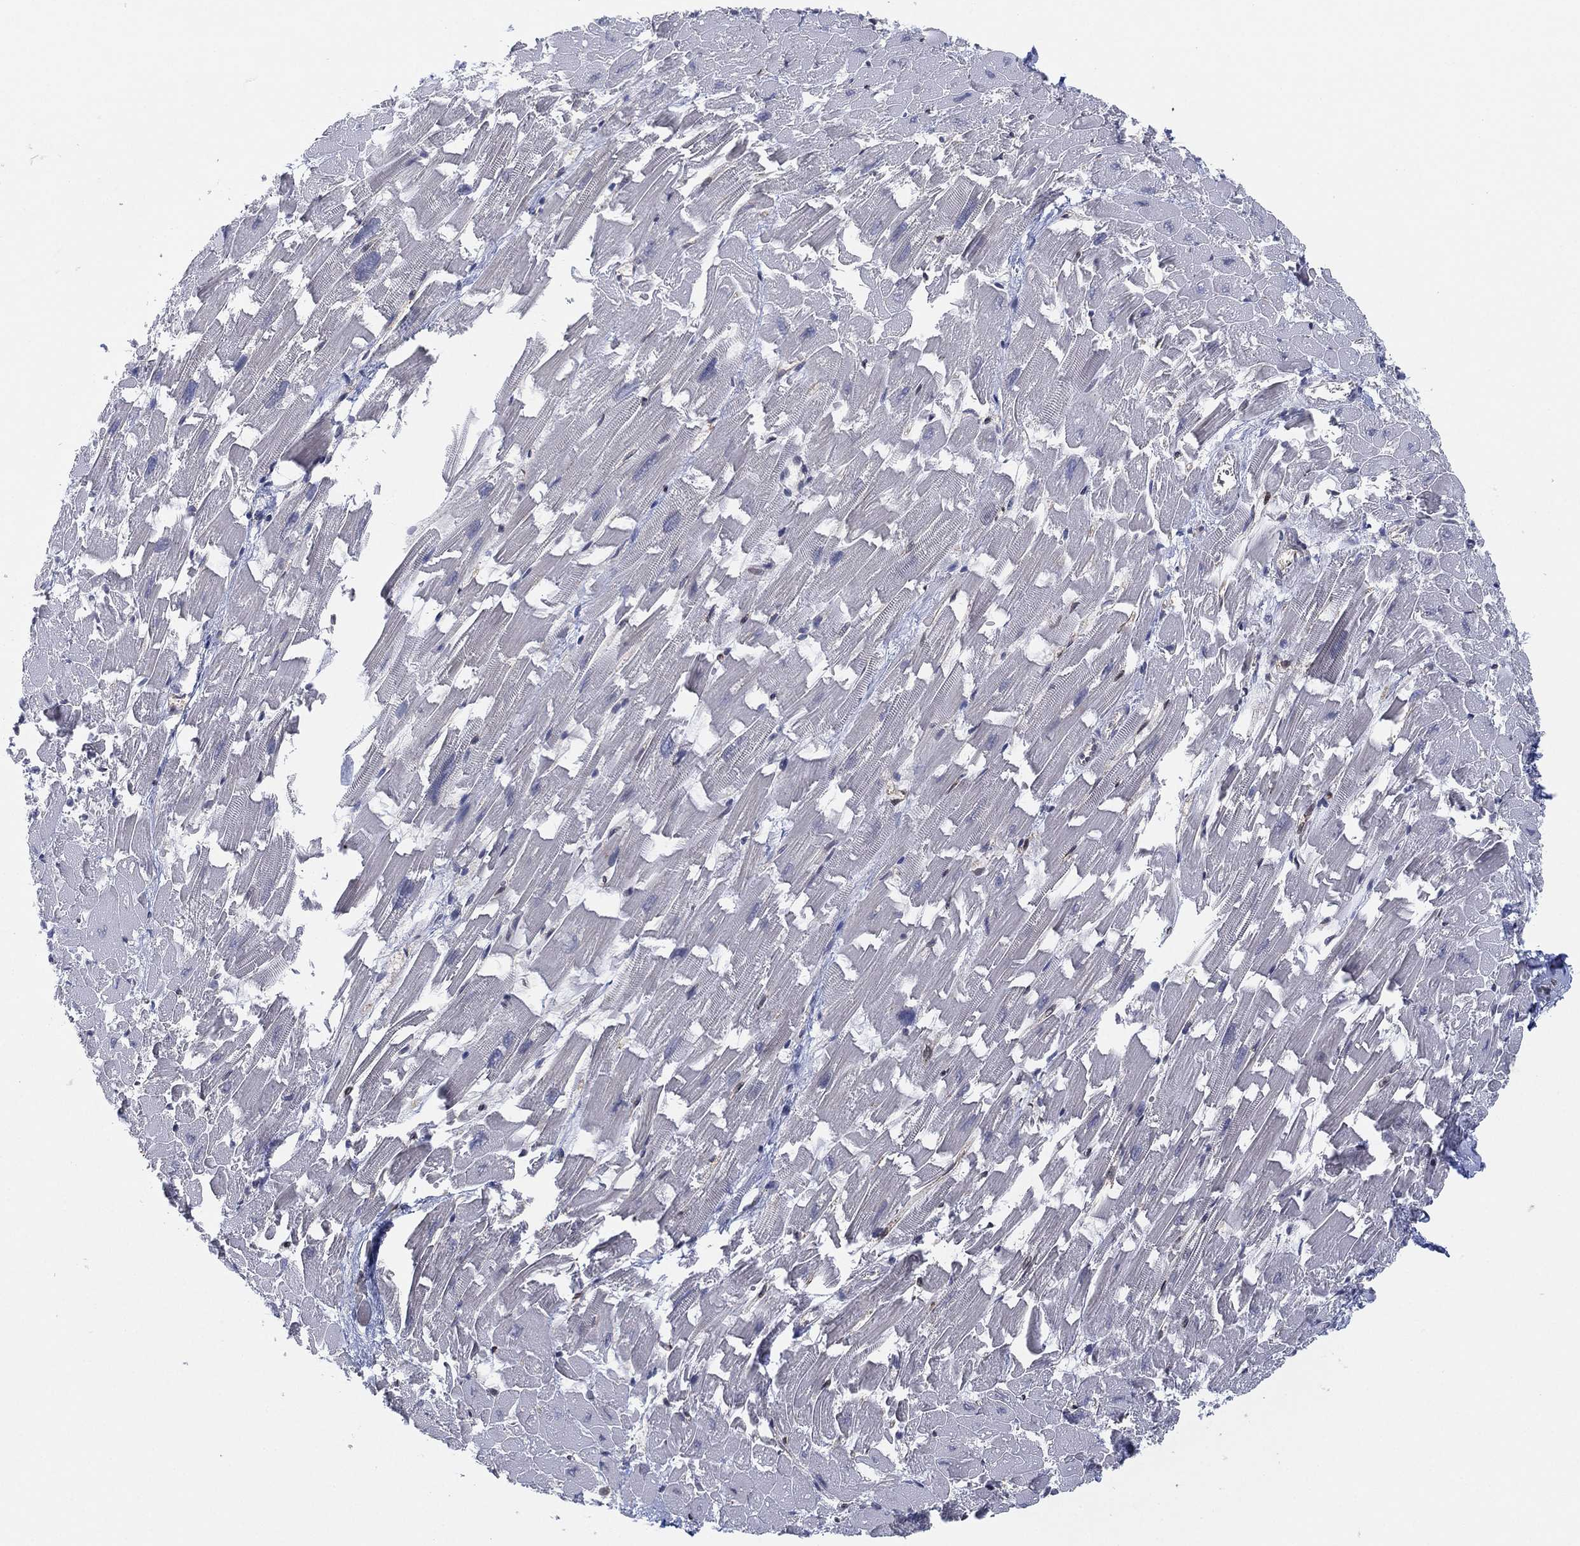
{"staining": {"intensity": "negative", "quantity": "none", "location": "none"}, "tissue": "heart muscle", "cell_type": "Cardiomyocytes", "image_type": "normal", "snomed": [{"axis": "morphology", "description": "Normal tissue, NOS"}, {"axis": "topography", "description": "Heart"}], "caption": "DAB immunohistochemical staining of benign heart muscle displays no significant positivity in cardiomyocytes. Nuclei are stained in blue.", "gene": "TMCO1", "patient": {"sex": "female", "age": 64}}